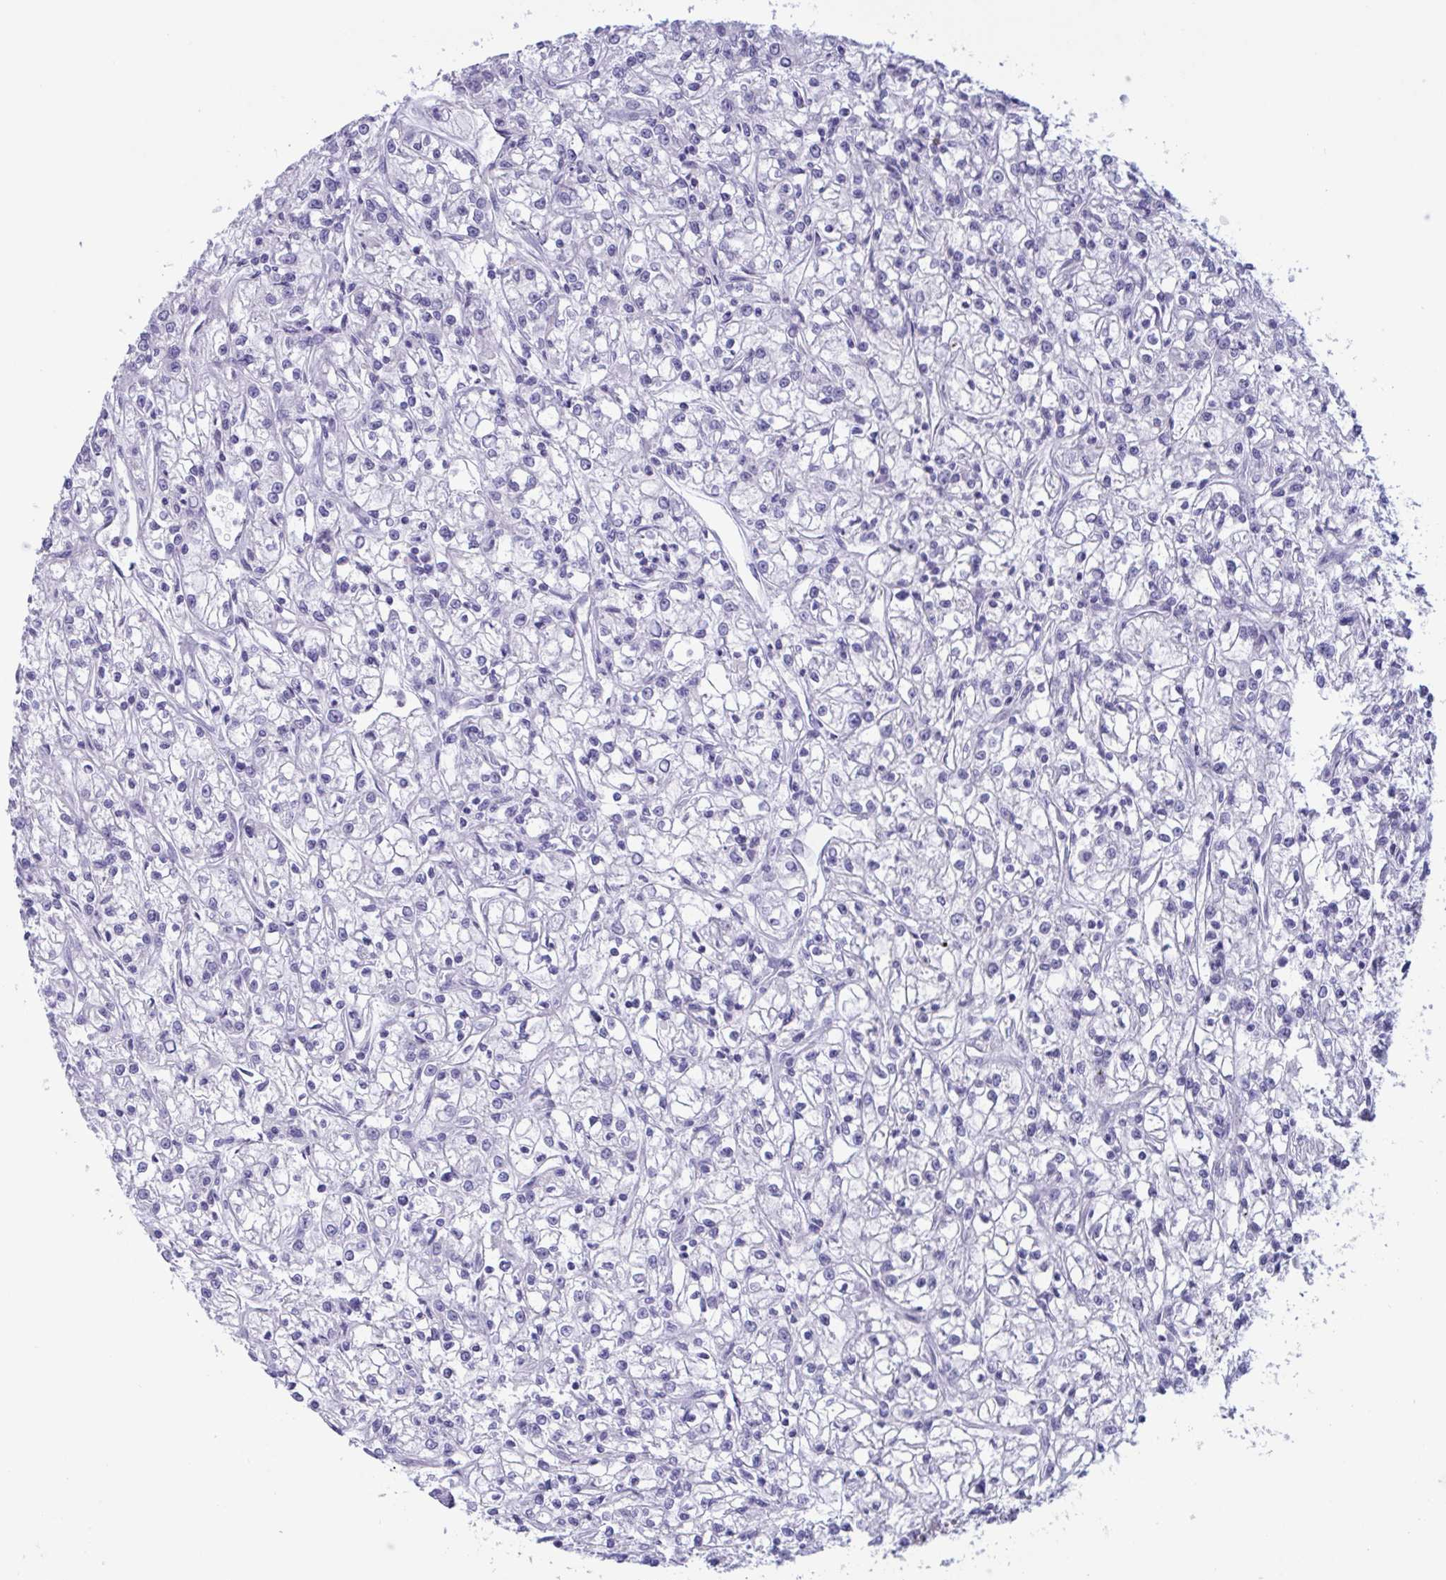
{"staining": {"intensity": "negative", "quantity": "none", "location": "none"}, "tissue": "renal cancer", "cell_type": "Tumor cells", "image_type": "cancer", "snomed": [{"axis": "morphology", "description": "Adenocarcinoma, NOS"}, {"axis": "topography", "description": "Kidney"}], "caption": "Renal adenocarcinoma was stained to show a protein in brown. There is no significant expression in tumor cells.", "gene": "OXLD1", "patient": {"sex": "female", "age": 59}}